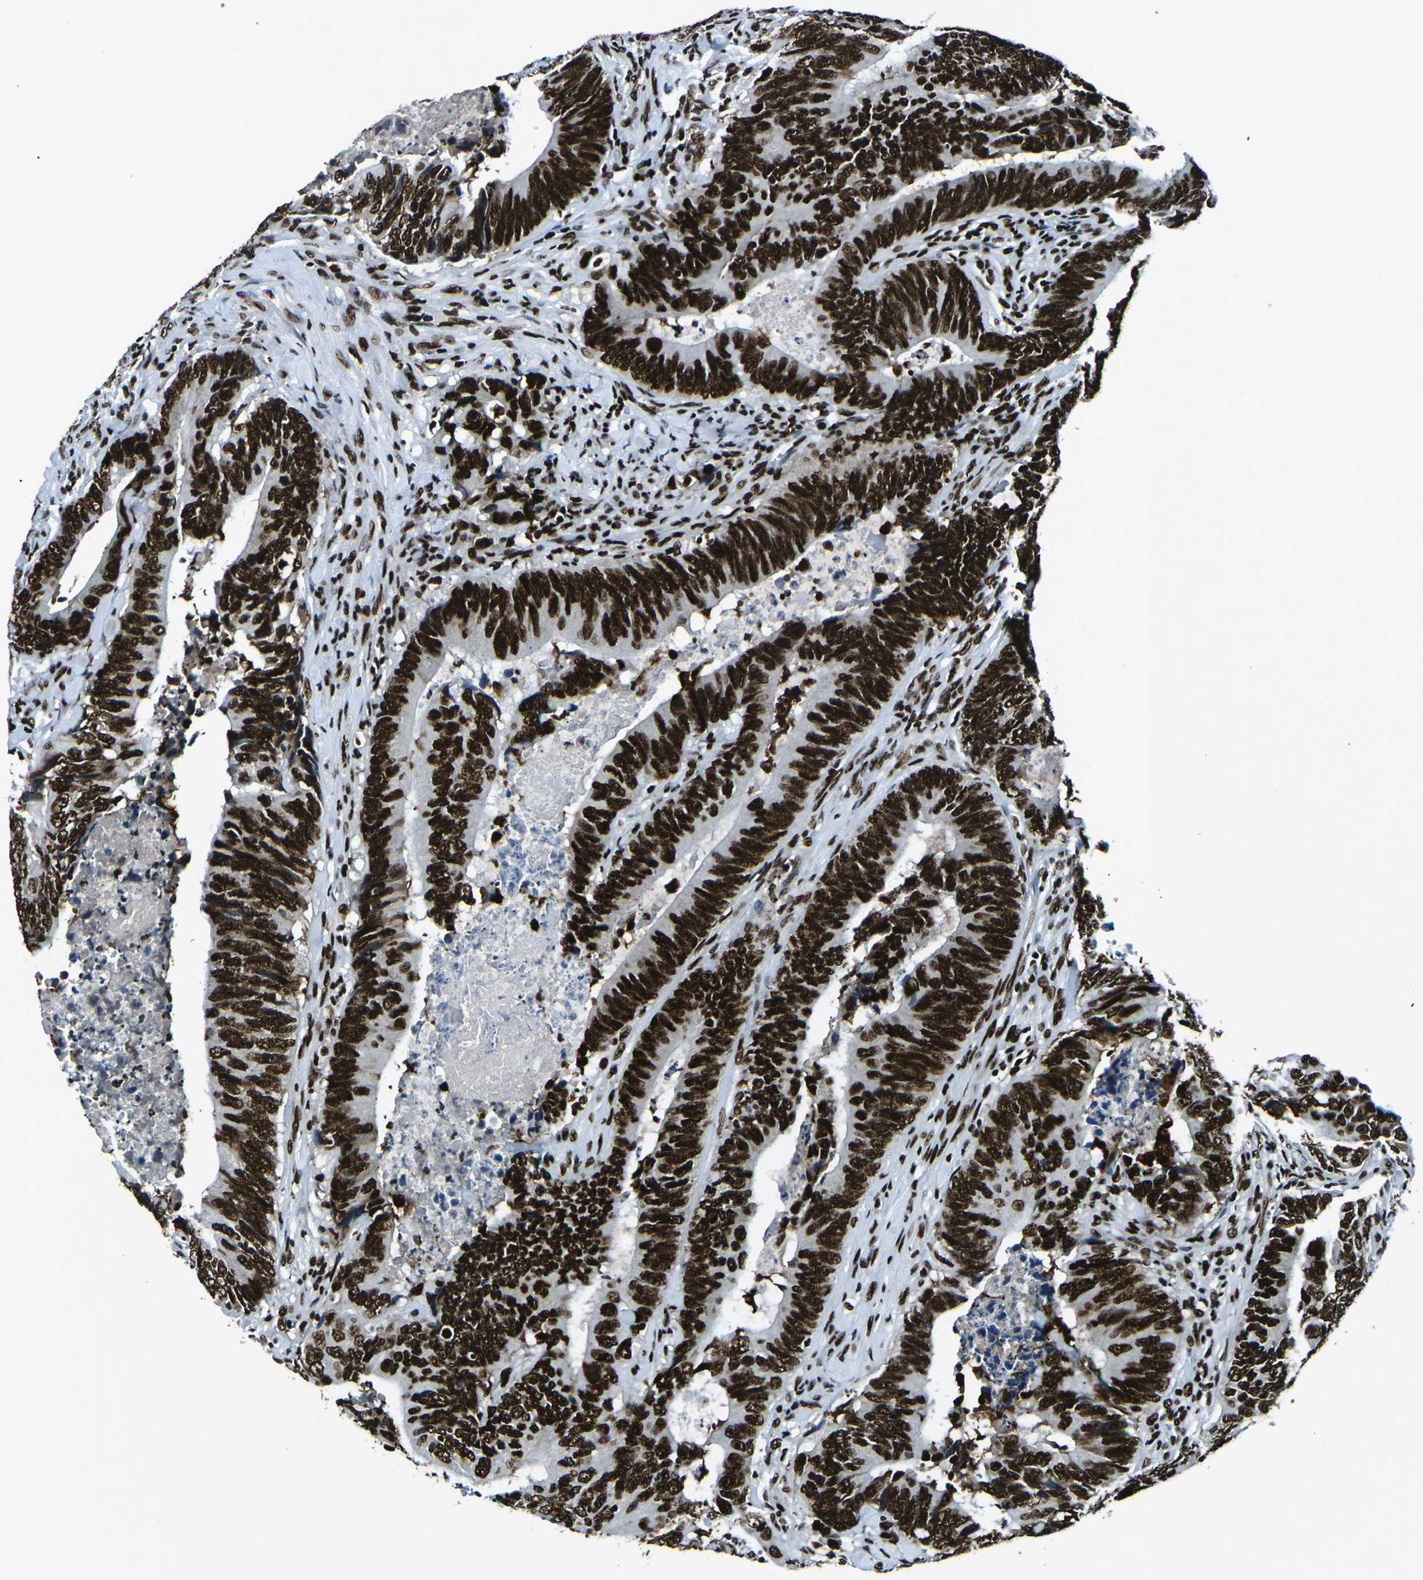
{"staining": {"intensity": "strong", "quantity": ">75%", "location": "nuclear"}, "tissue": "colorectal cancer", "cell_type": "Tumor cells", "image_type": "cancer", "snomed": [{"axis": "morphology", "description": "Normal tissue, NOS"}, {"axis": "morphology", "description": "Adenocarcinoma, NOS"}, {"axis": "topography", "description": "Colon"}], "caption": "IHC staining of colorectal adenocarcinoma, which exhibits high levels of strong nuclear staining in approximately >75% of tumor cells indicating strong nuclear protein staining. The staining was performed using DAB (brown) for protein detection and nuclei were counterstained in hematoxylin (blue).", "gene": "HNRNPL", "patient": {"sex": "male", "age": 56}}